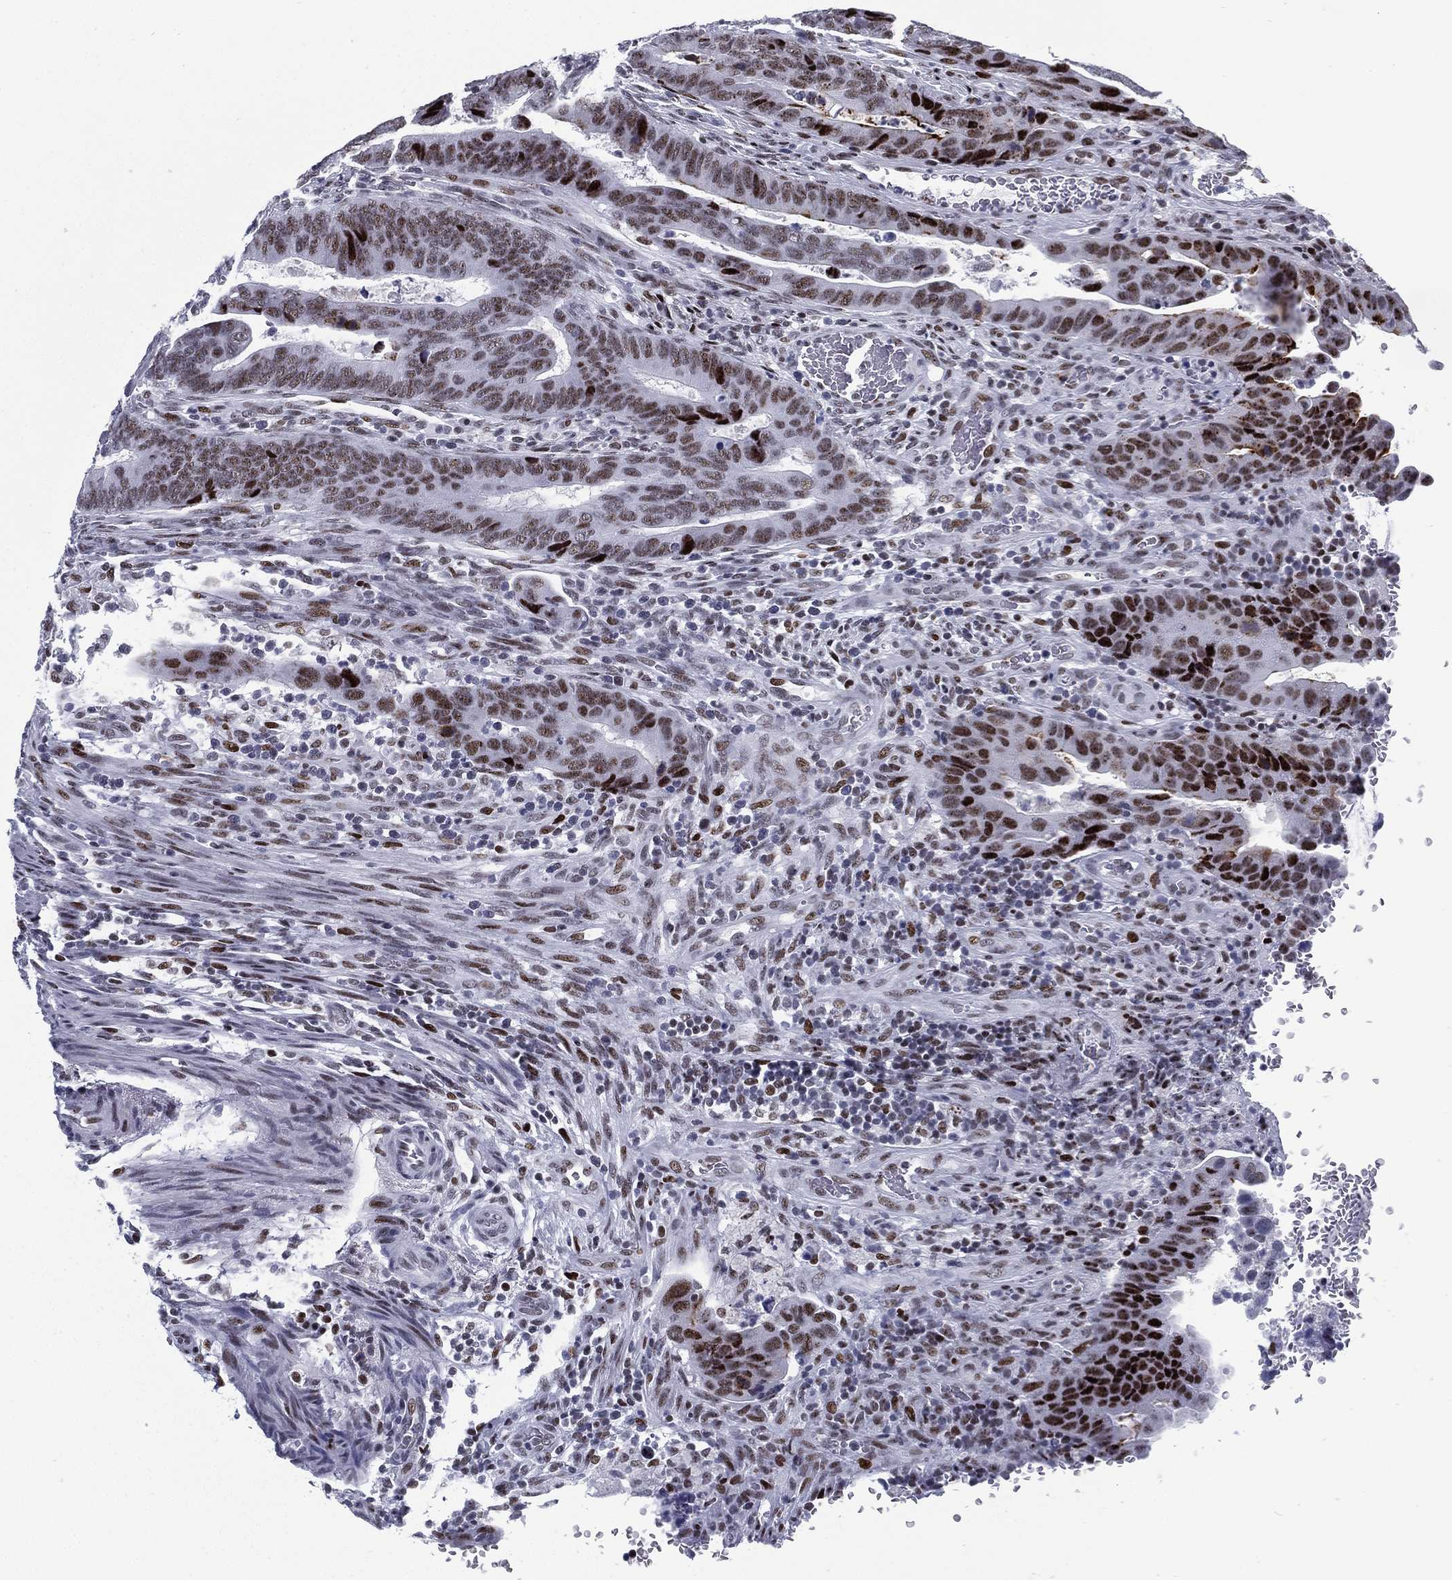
{"staining": {"intensity": "strong", "quantity": "<25%", "location": "nuclear"}, "tissue": "colorectal cancer", "cell_type": "Tumor cells", "image_type": "cancer", "snomed": [{"axis": "morphology", "description": "Adenocarcinoma, NOS"}, {"axis": "topography", "description": "Colon"}], "caption": "A high-resolution photomicrograph shows IHC staining of colorectal cancer, which demonstrates strong nuclear staining in approximately <25% of tumor cells.", "gene": "CYB561D2", "patient": {"sex": "female", "age": 56}}